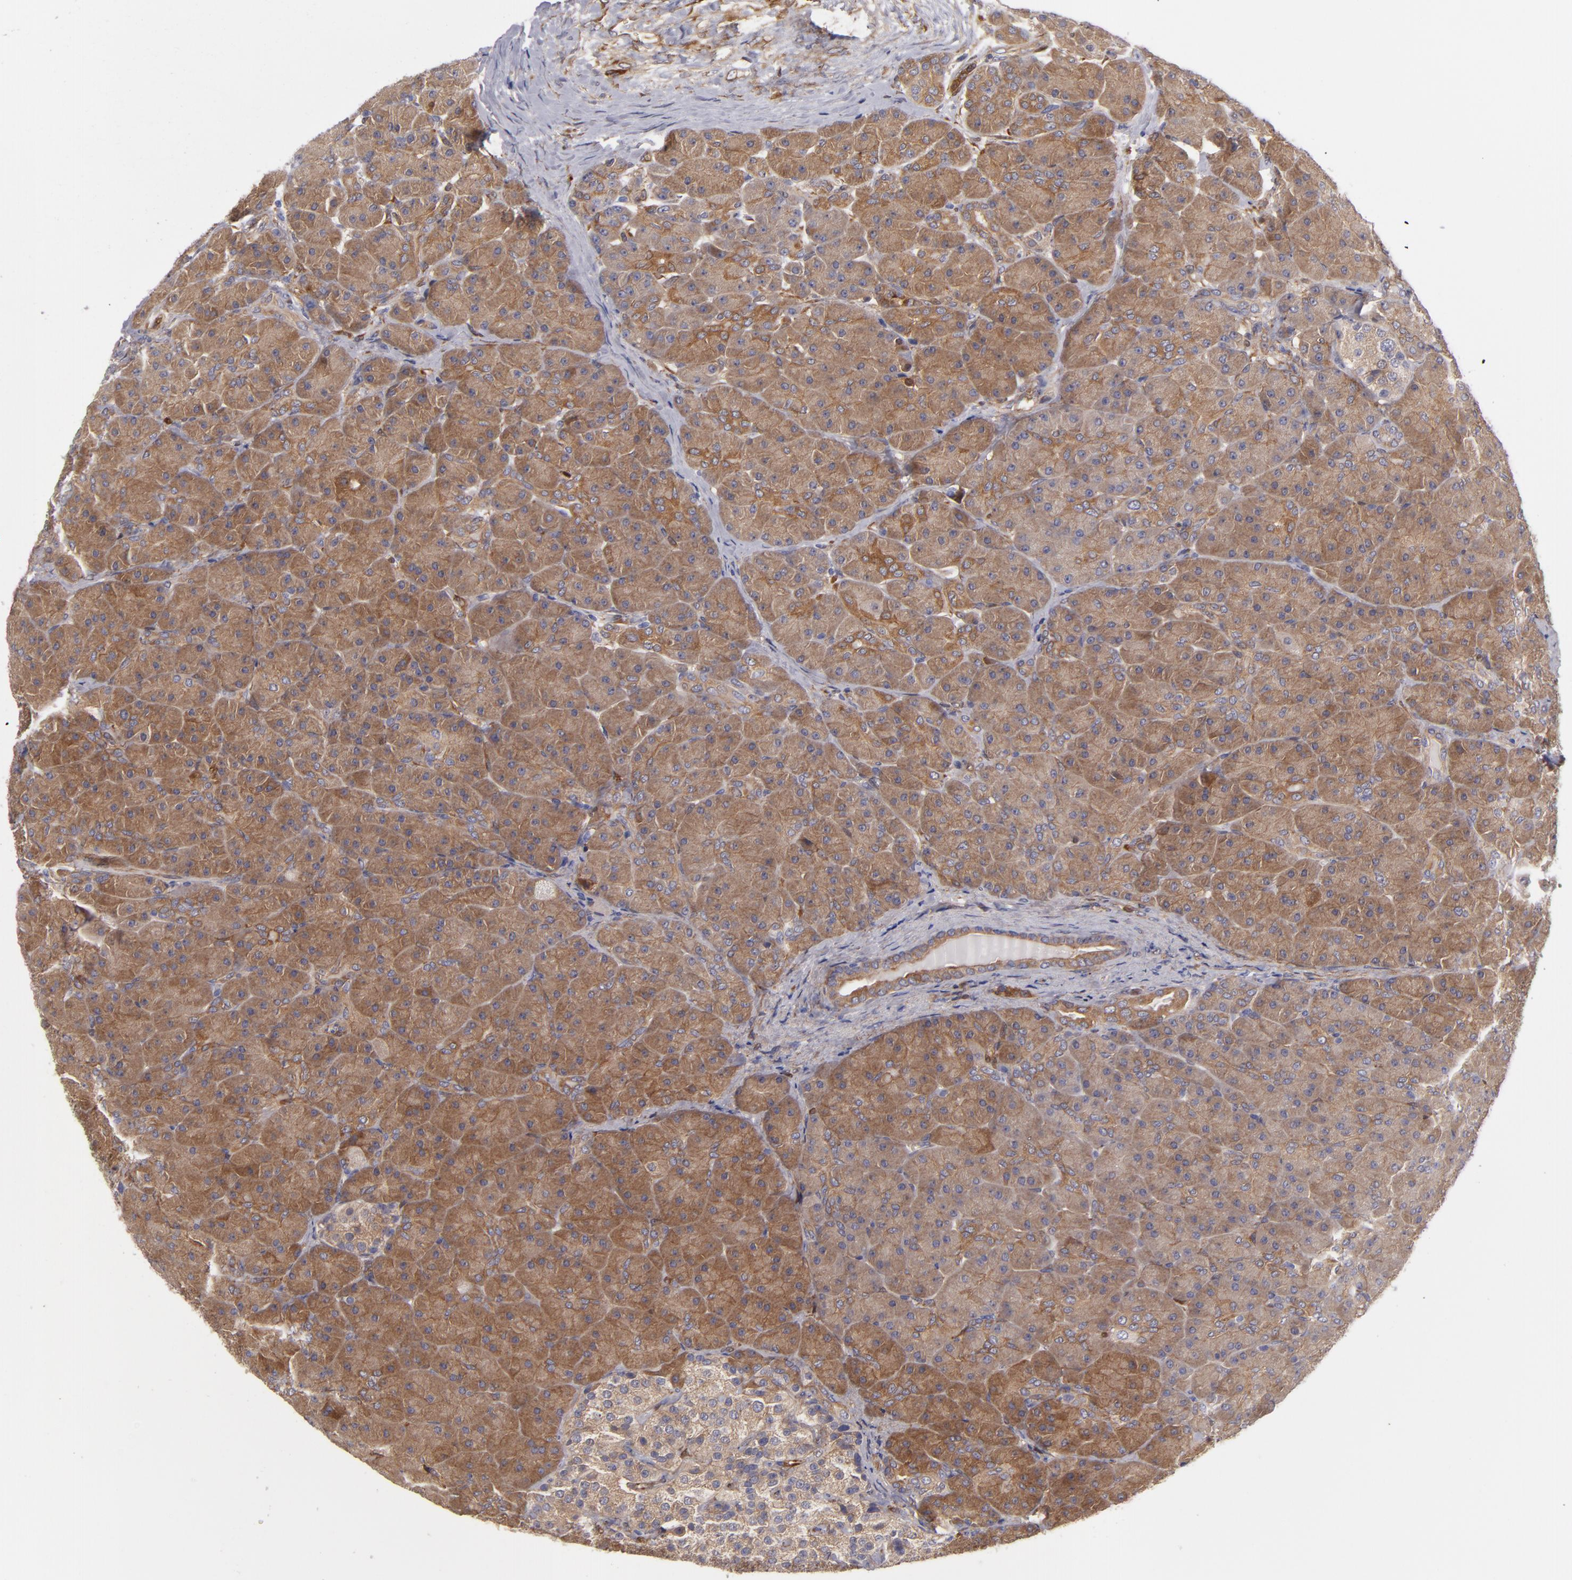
{"staining": {"intensity": "strong", "quantity": ">75%", "location": "cytoplasmic/membranous"}, "tissue": "pancreas", "cell_type": "Exocrine glandular cells", "image_type": "normal", "snomed": [{"axis": "morphology", "description": "Normal tissue, NOS"}, {"axis": "topography", "description": "Pancreas"}], "caption": "Protein staining exhibits strong cytoplasmic/membranous staining in about >75% of exocrine glandular cells in unremarkable pancreas. The staining was performed using DAB (3,3'-diaminobenzidine), with brown indicating positive protein expression. Nuclei are stained blue with hematoxylin.", "gene": "VCL", "patient": {"sex": "male", "age": 66}}